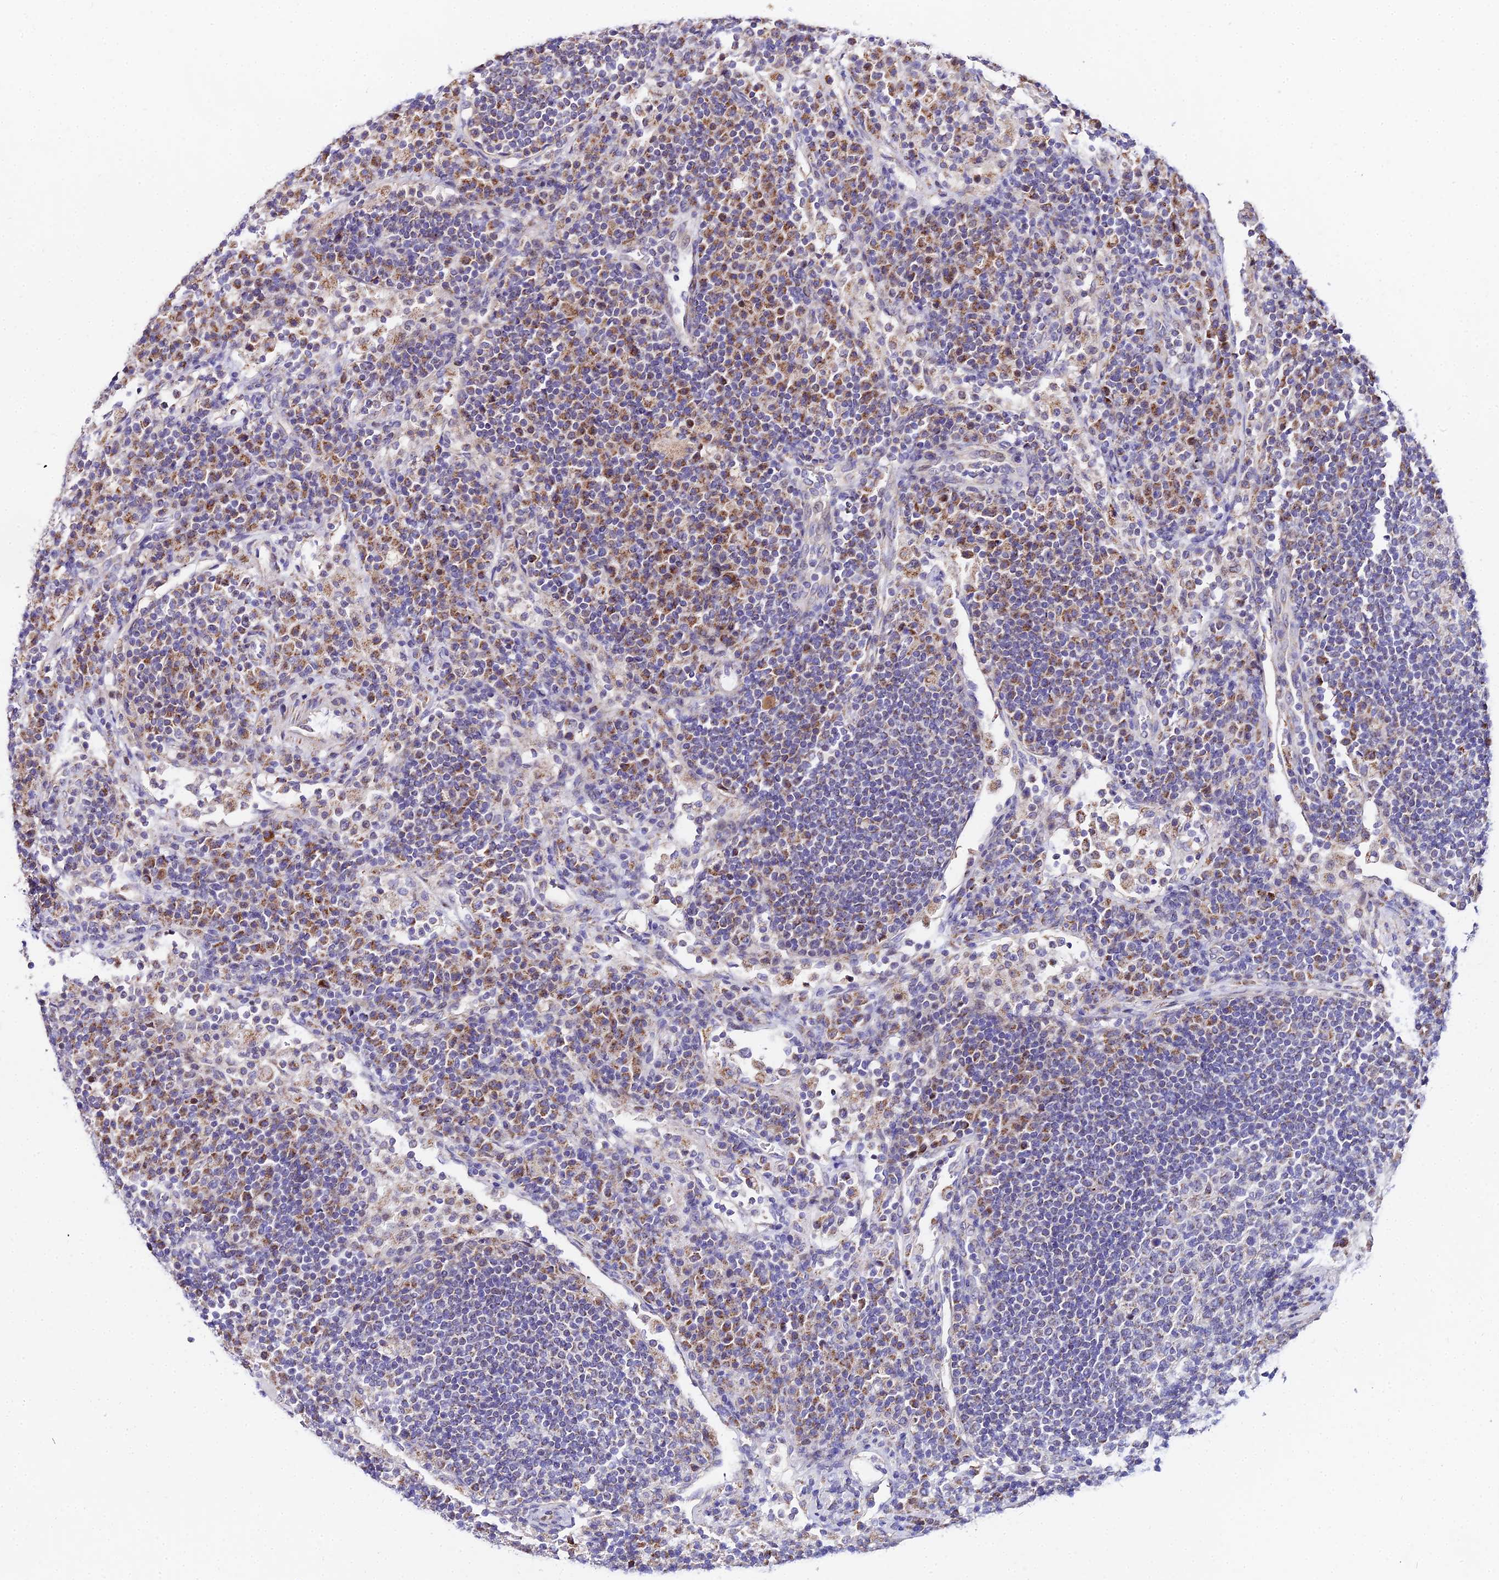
{"staining": {"intensity": "negative", "quantity": "none", "location": "none"}, "tissue": "lymph node", "cell_type": "Germinal center cells", "image_type": "normal", "snomed": [{"axis": "morphology", "description": "Normal tissue, NOS"}, {"axis": "topography", "description": "Lymph node"}], "caption": "Immunohistochemical staining of unremarkable human lymph node reveals no significant staining in germinal center cells. Brightfield microscopy of IHC stained with DAB (3,3'-diaminobenzidine) (brown) and hematoxylin (blue), captured at high magnification.", "gene": "ATP5PB", "patient": {"sex": "female", "age": 53}}